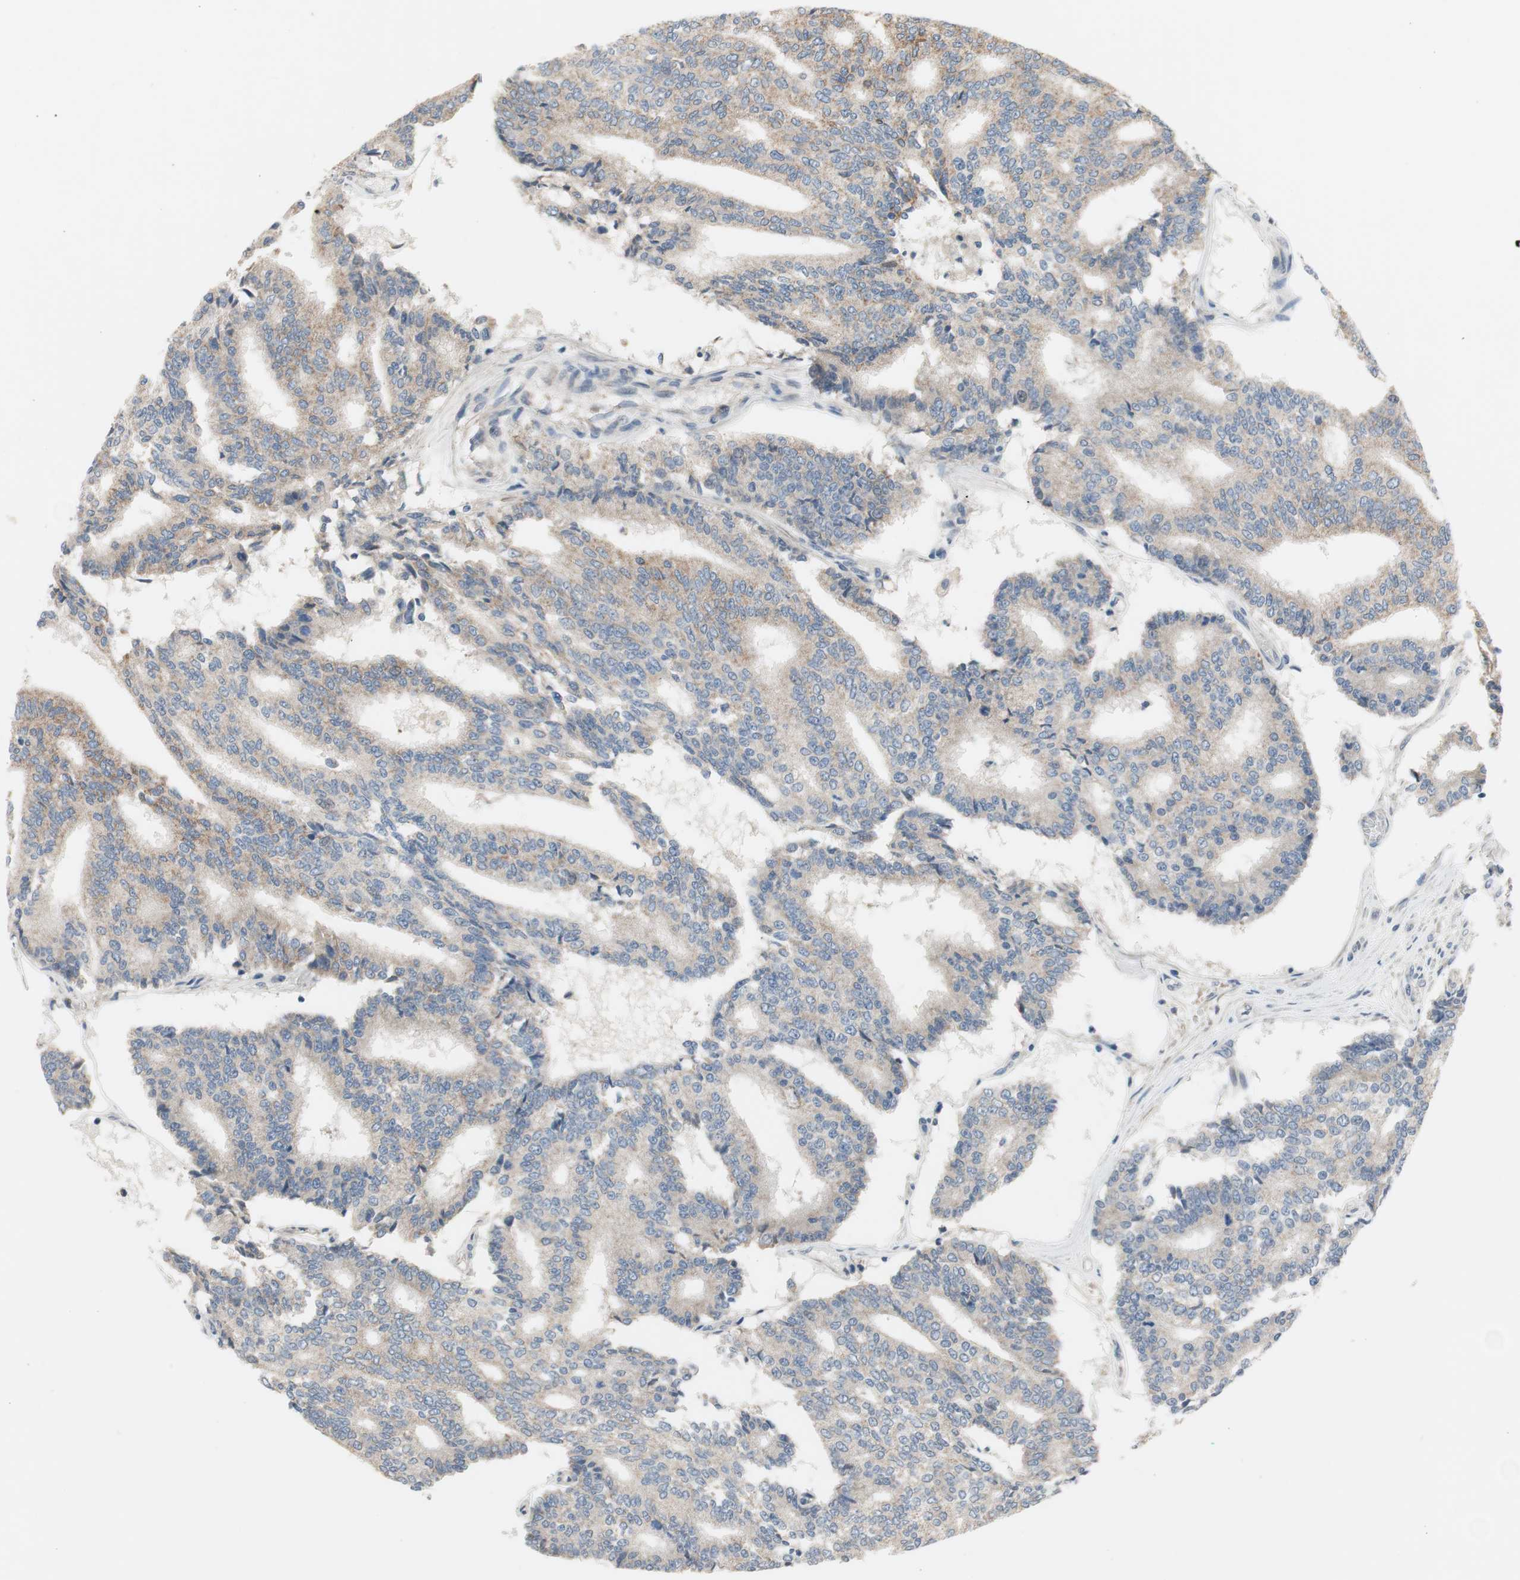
{"staining": {"intensity": "weak", "quantity": "25%-75%", "location": "cytoplasmic/membranous"}, "tissue": "prostate cancer", "cell_type": "Tumor cells", "image_type": "cancer", "snomed": [{"axis": "morphology", "description": "Adenocarcinoma, High grade"}, {"axis": "topography", "description": "Prostate"}], "caption": "About 25%-75% of tumor cells in prostate adenocarcinoma (high-grade) reveal weak cytoplasmic/membranous protein expression as visualized by brown immunohistochemical staining.", "gene": "TACR3", "patient": {"sex": "male", "age": 55}}